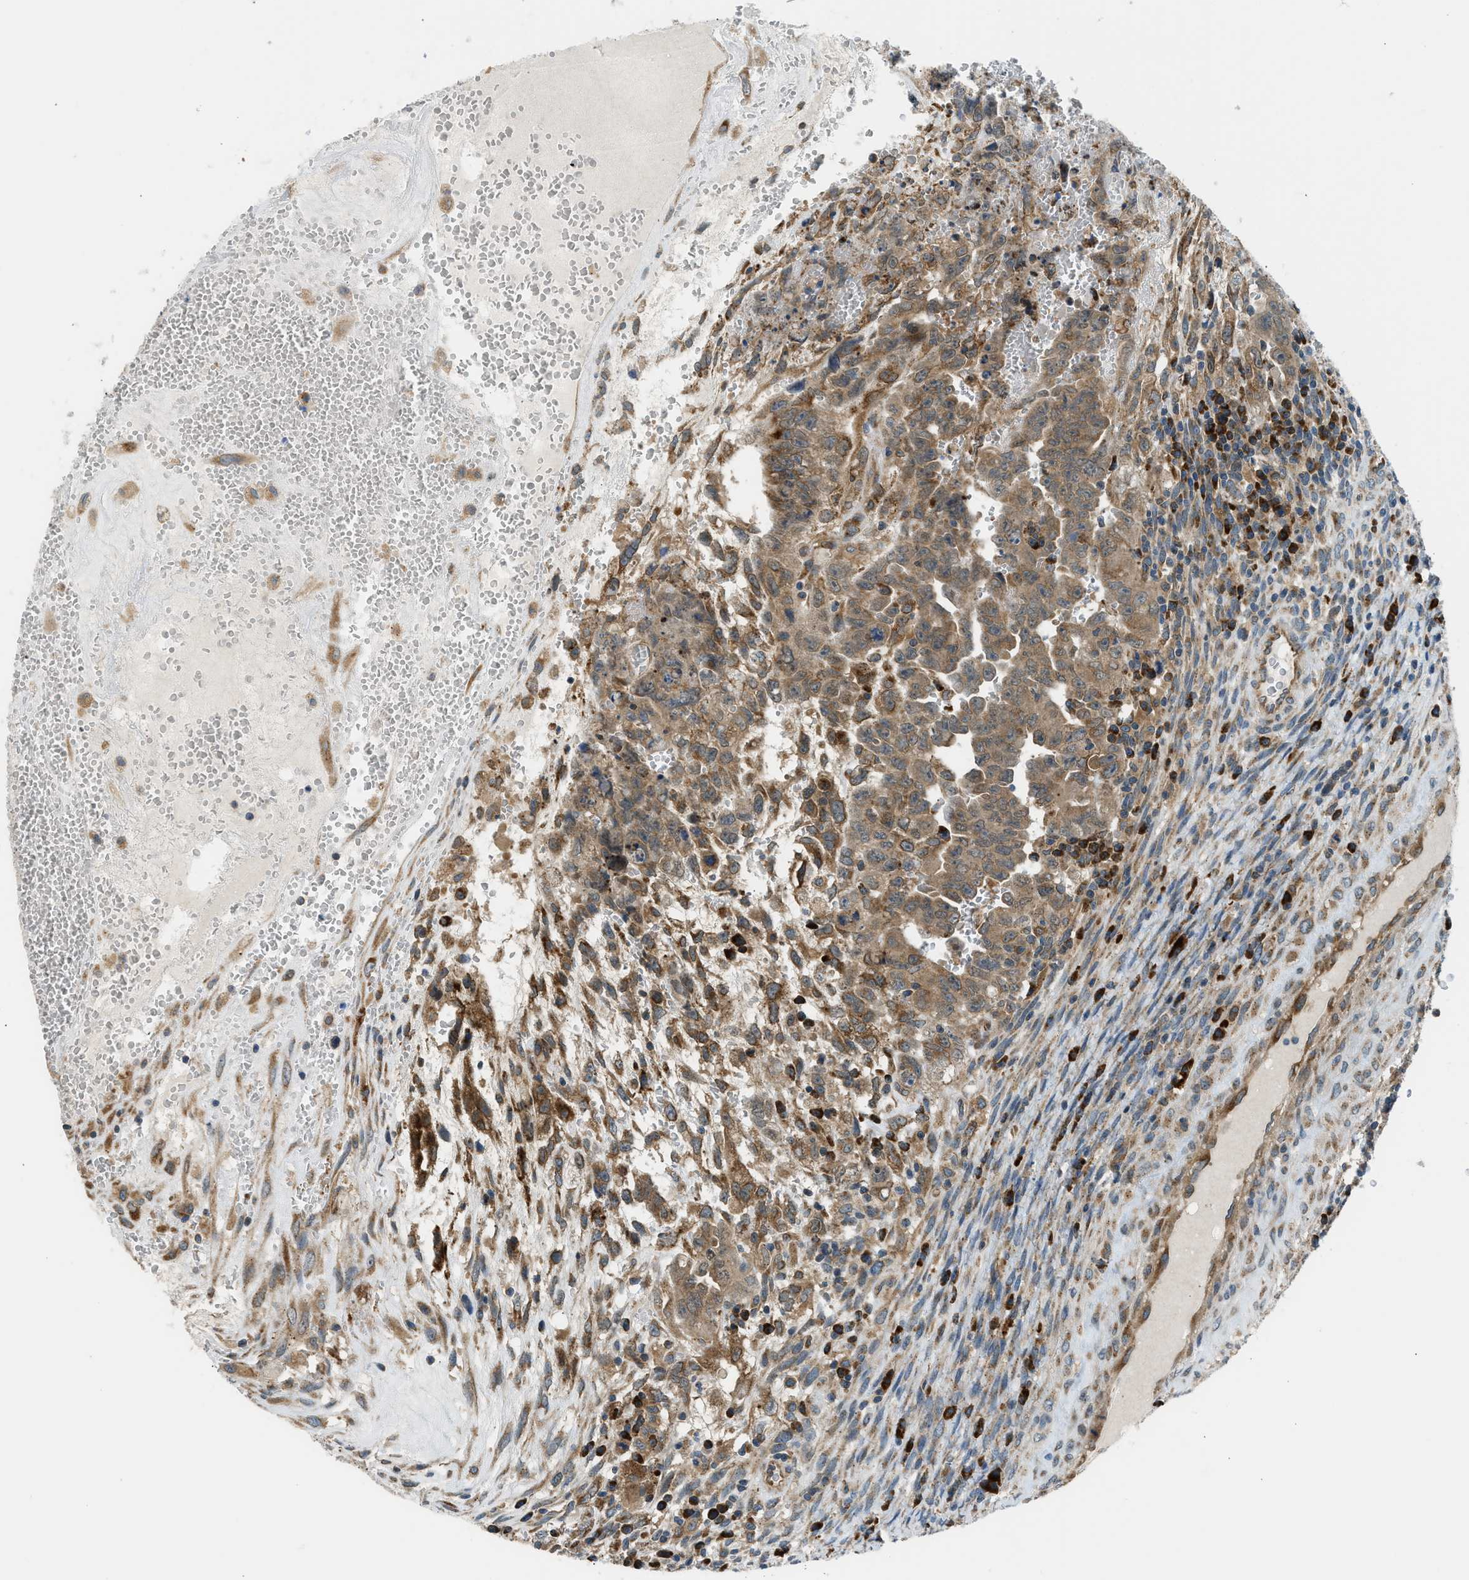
{"staining": {"intensity": "moderate", "quantity": ">75%", "location": "cytoplasmic/membranous"}, "tissue": "testis cancer", "cell_type": "Tumor cells", "image_type": "cancer", "snomed": [{"axis": "morphology", "description": "Carcinoma, Embryonal, NOS"}, {"axis": "topography", "description": "Testis"}], "caption": "There is medium levels of moderate cytoplasmic/membranous expression in tumor cells of testis embryonal carcinoma, as demonstrated by immunohistochemical staining (brown color).", "gene": "EDARADD", "patient": {"sex": "male", "age": 28}}